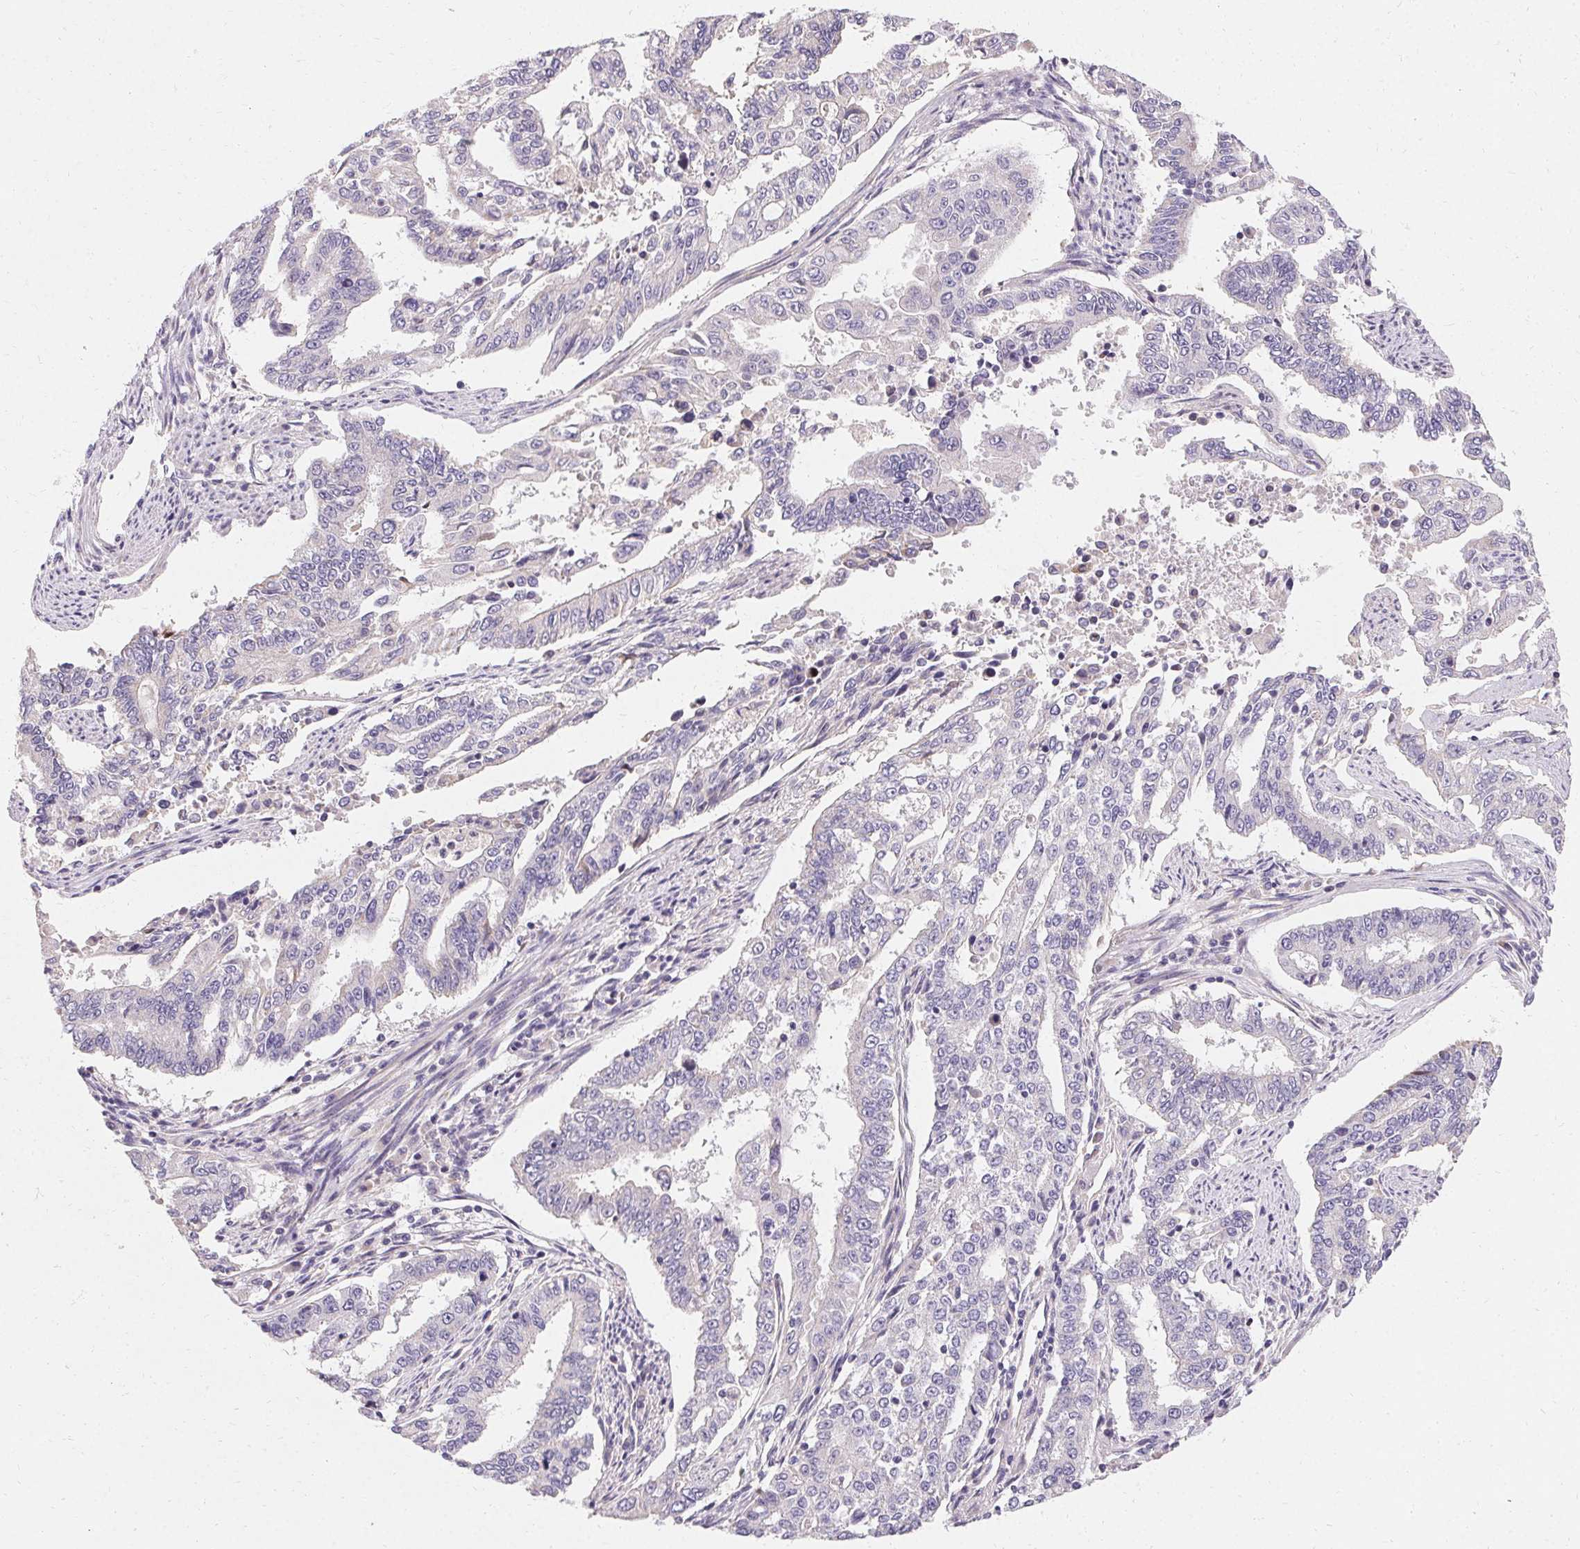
{"staining": {"intensity": "negative", "quantity": "none", "location": "none"}, "tissue": "endometrial cancer", "cell_type": "Tumor cells", "image_type": "cancer", "snomed": [{"axis": "morphology", "description": "Adenocarcinoma, NOS"}, {"axis": "topography", "description": "Uterus"}], "caption": "DAB immunohistochemical staining of human endometrial adenocarcinoma displays no significant positivity in tumor cells.", "gene": "TRIP13", "patient": {"sex": "female", "age": 59}}